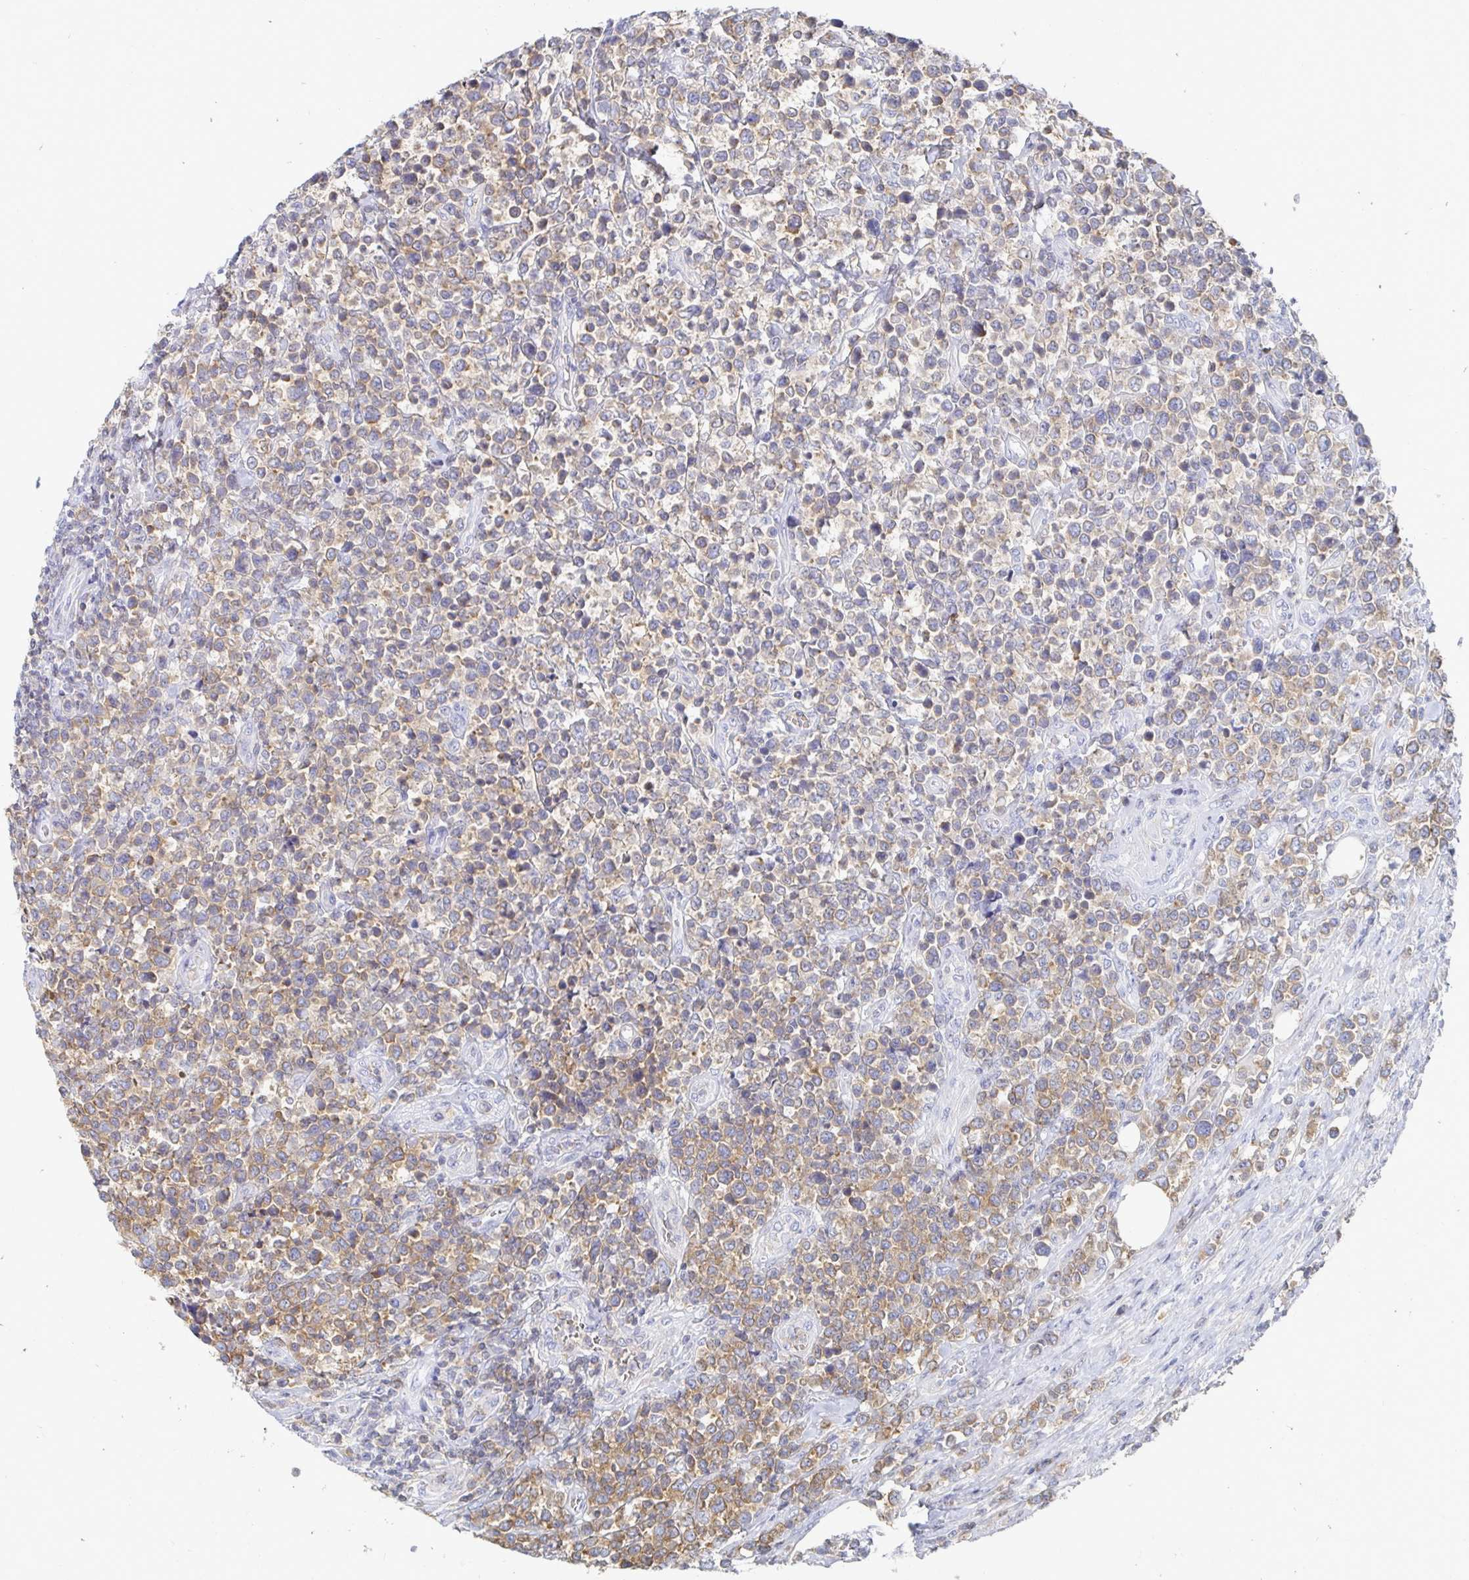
{"staining": {"intensity": "weak", "quantity": "<25%", "location": "cytoplasmic/membranous"}, "tissue": "lymphoma", "cell_type": "Tumor cells", "image_type": "cancer", "snomed": [{"axis": "morphology", "description": "Malignant lymphoma, non-Hodgkin's type, High grade"}, {"axis": "topography", "description": "Soft tissue"}], "caption": "IHC of human high-grade malignant lymphoma, non-Hodgkin's type exhibits no positivity in tumor cells.", "gene": "PIK3CD", "patient": {"sex": "female", "age": 56}}